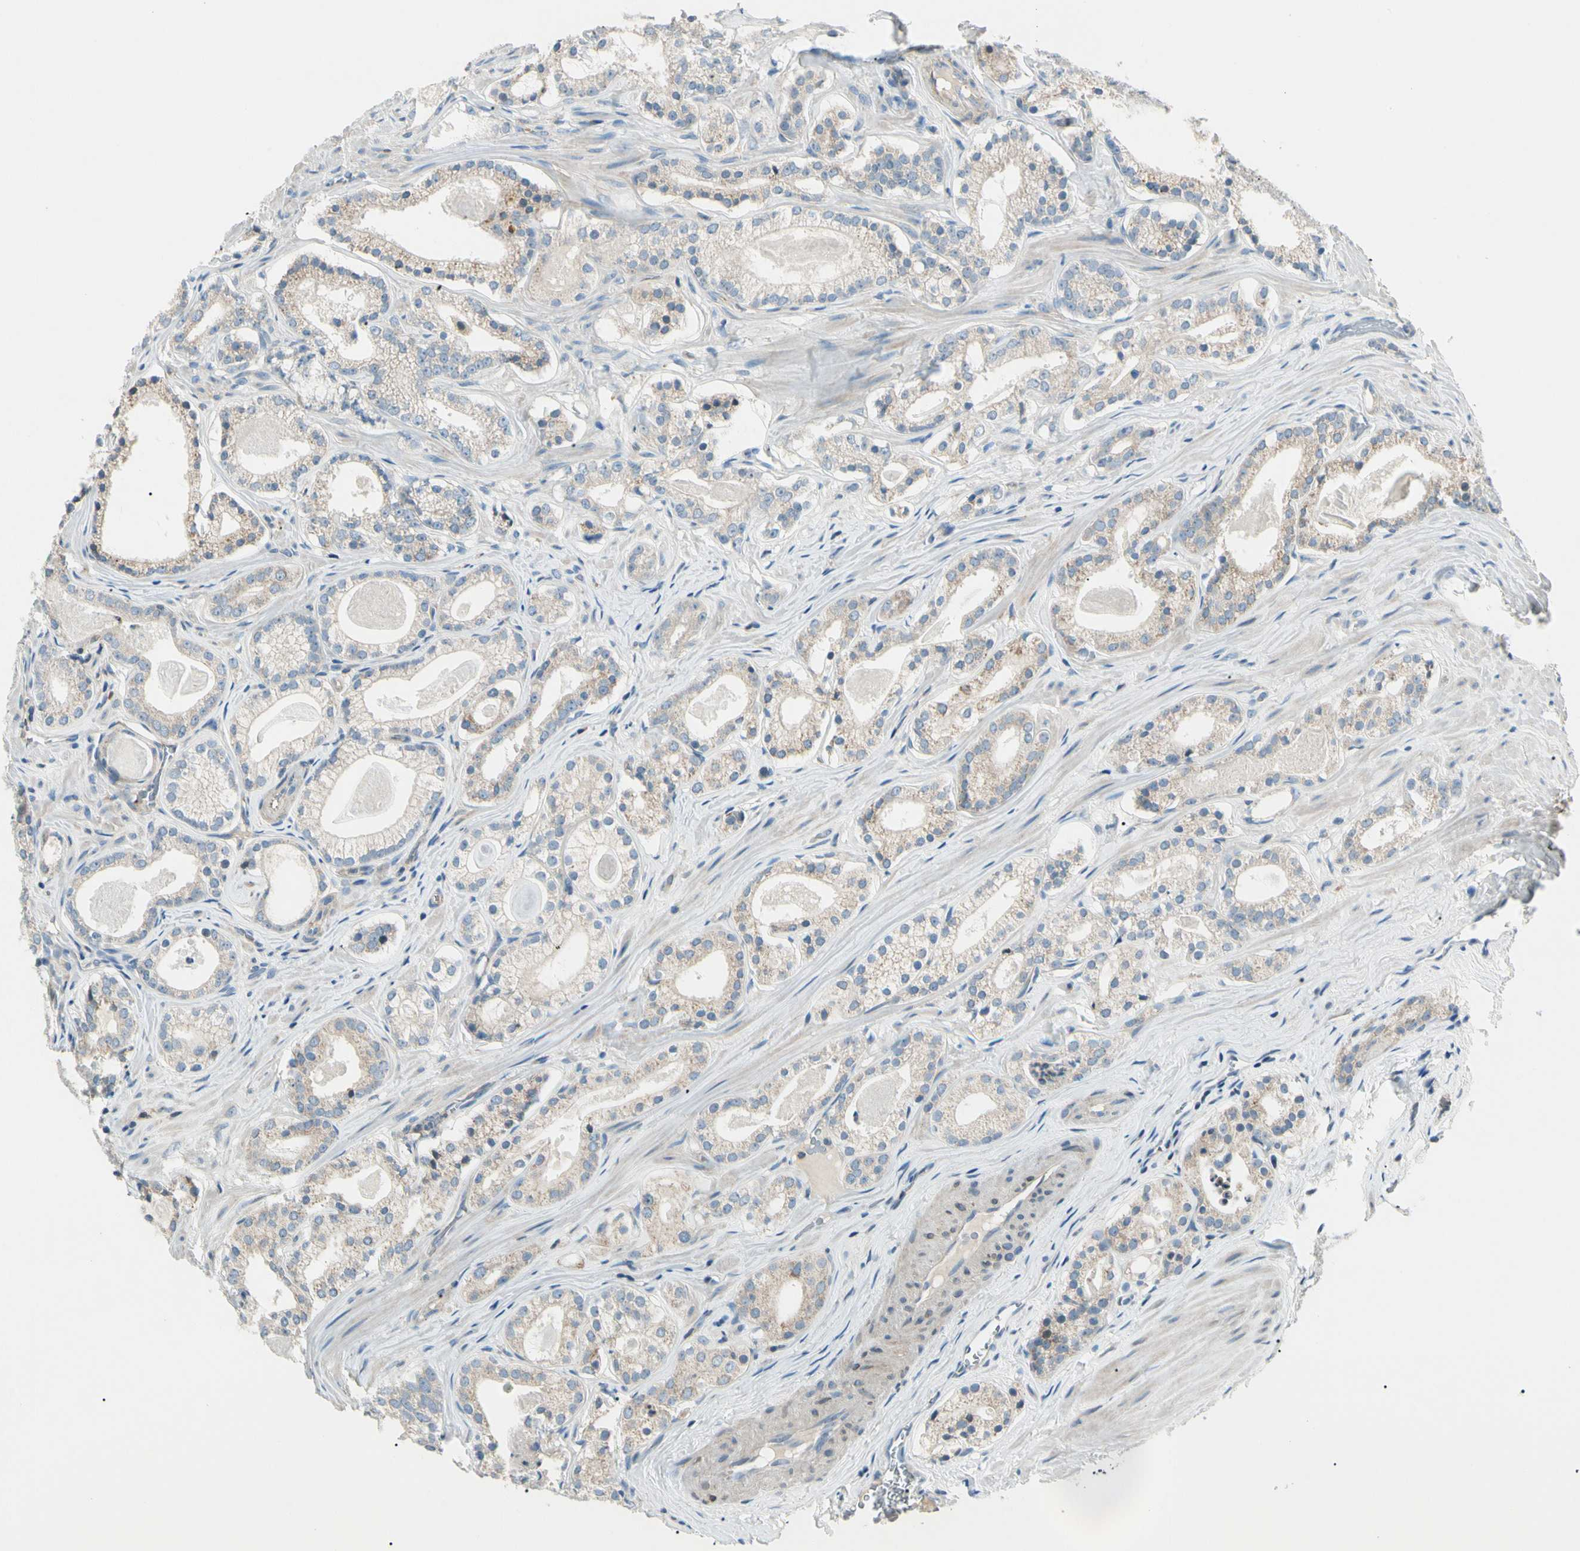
{"staining": {"intensity": "weak", "quantity": ">75%", "location": "cytoplasmic/membranous"}, "tissue": "prostate cancer", "cell_type": "Tumor cells", "image_type": "cancer", "snomed": [{"axis": "morphology", "description": "Adenocarcinoma, Low grade"}, {"axis": "topography", "description": "Prostate"}], "caption": "Adenocarcinoma (low-grade) (prostate) stained with DAB (3,3'-diaminobenzidine) IHC reveals low levels of weak cytoplasmic/membranous expression in about >75% of tumor cells.", "gene": "CDH6", "patient": {"sex": "male", "age": 59}}